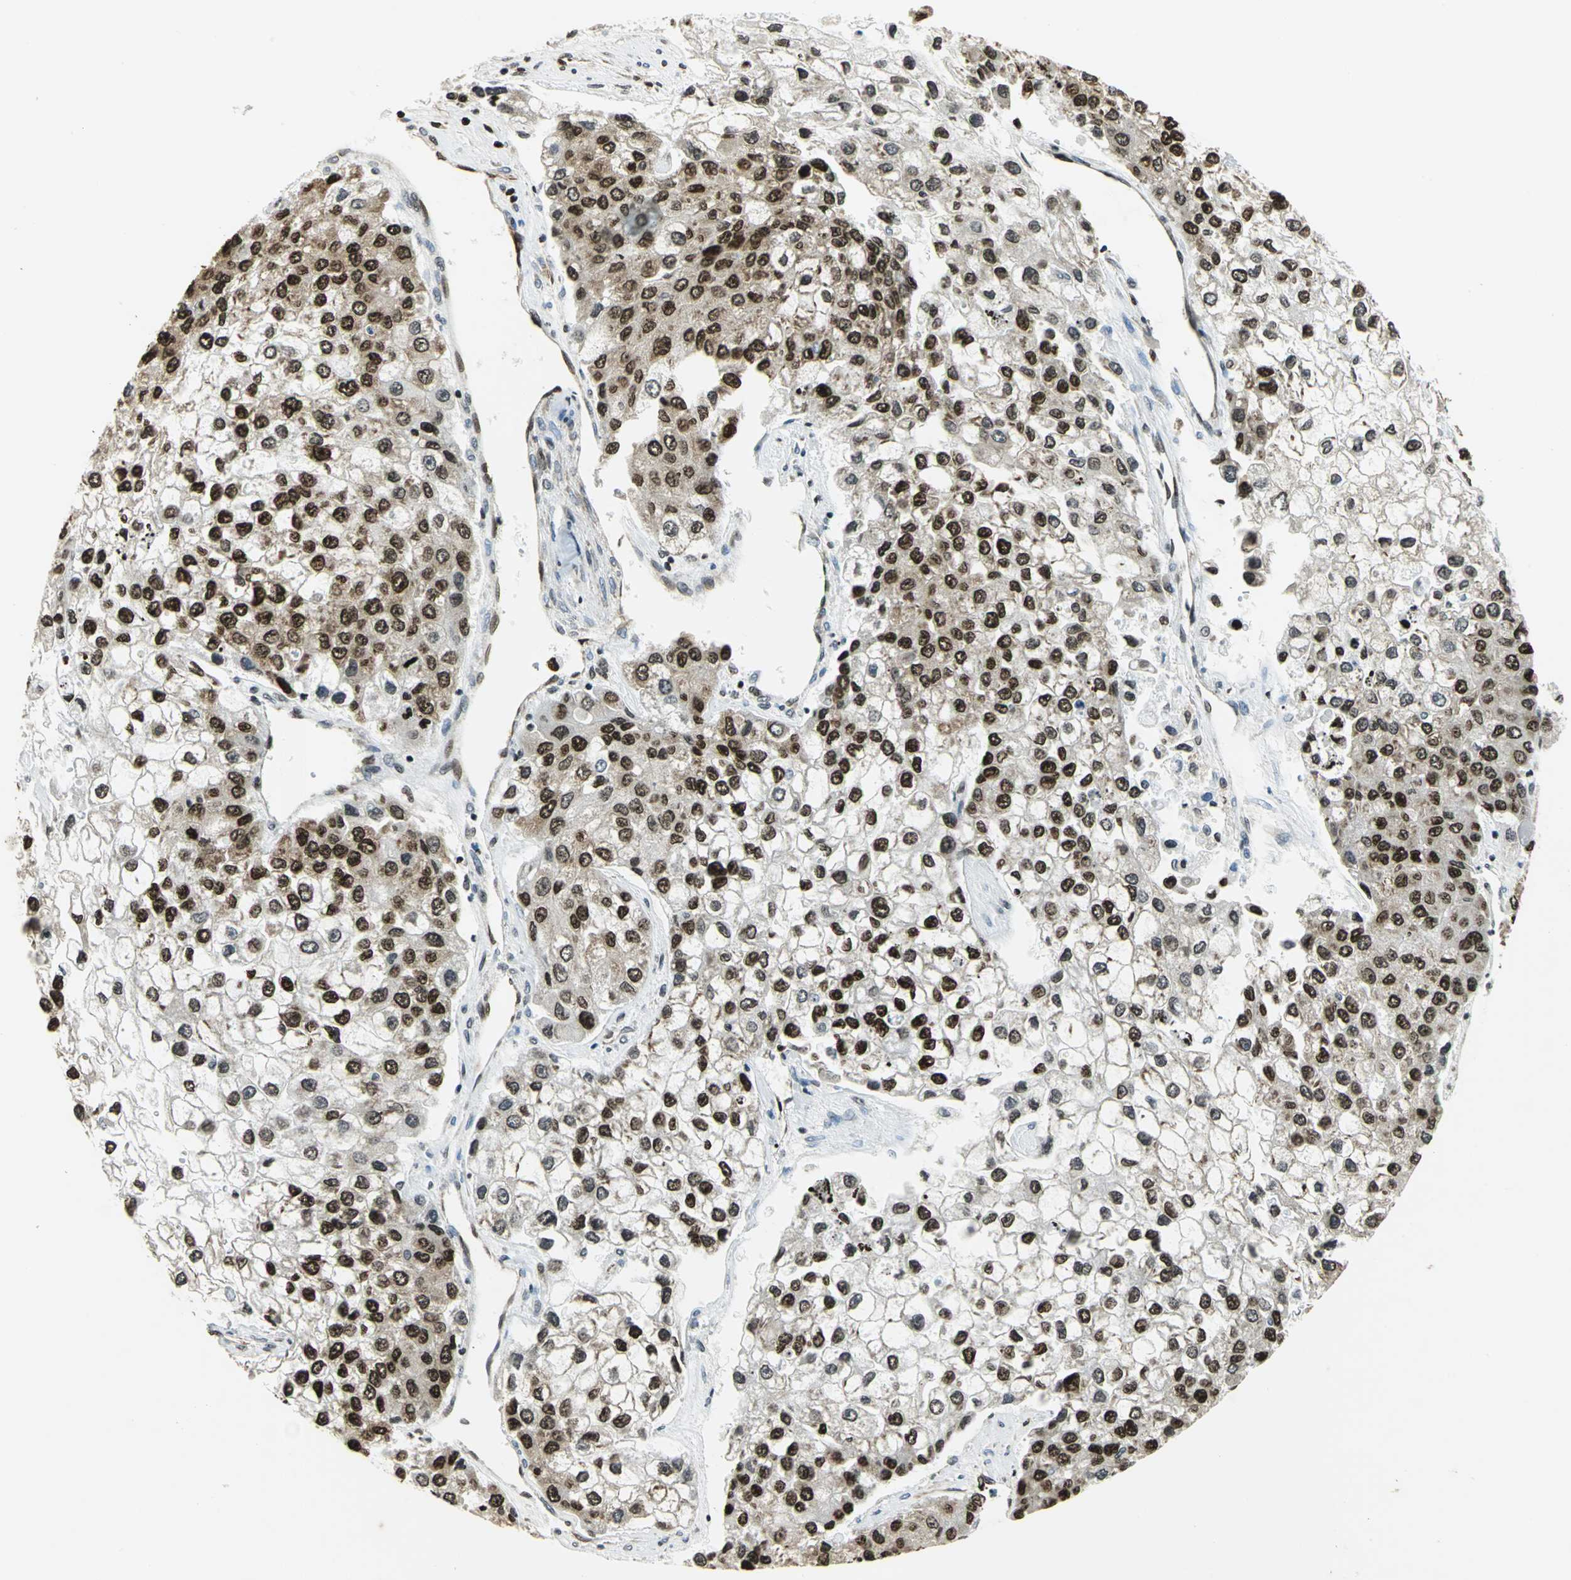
{"staining": {"intensity": "strong", "quantity": ">75%", "location": "nuclear"}, "tissue": "liver cancer", "cell_type": "Tumor cells", "image_type": "cancer", "snomed": [{"axis": "morphology", "description": "Carcinoma, Hepatocellular, NOS"}, {"axis": "topography", "description": "Liver"}], "caption": "Immunohistochemical staining of human liver cancer exhibits high levels of strong nuclear staining in approximately >75% of tumor cells.", "gene": "HMGB1", "patient": {"sex": "female", "age": 66}}